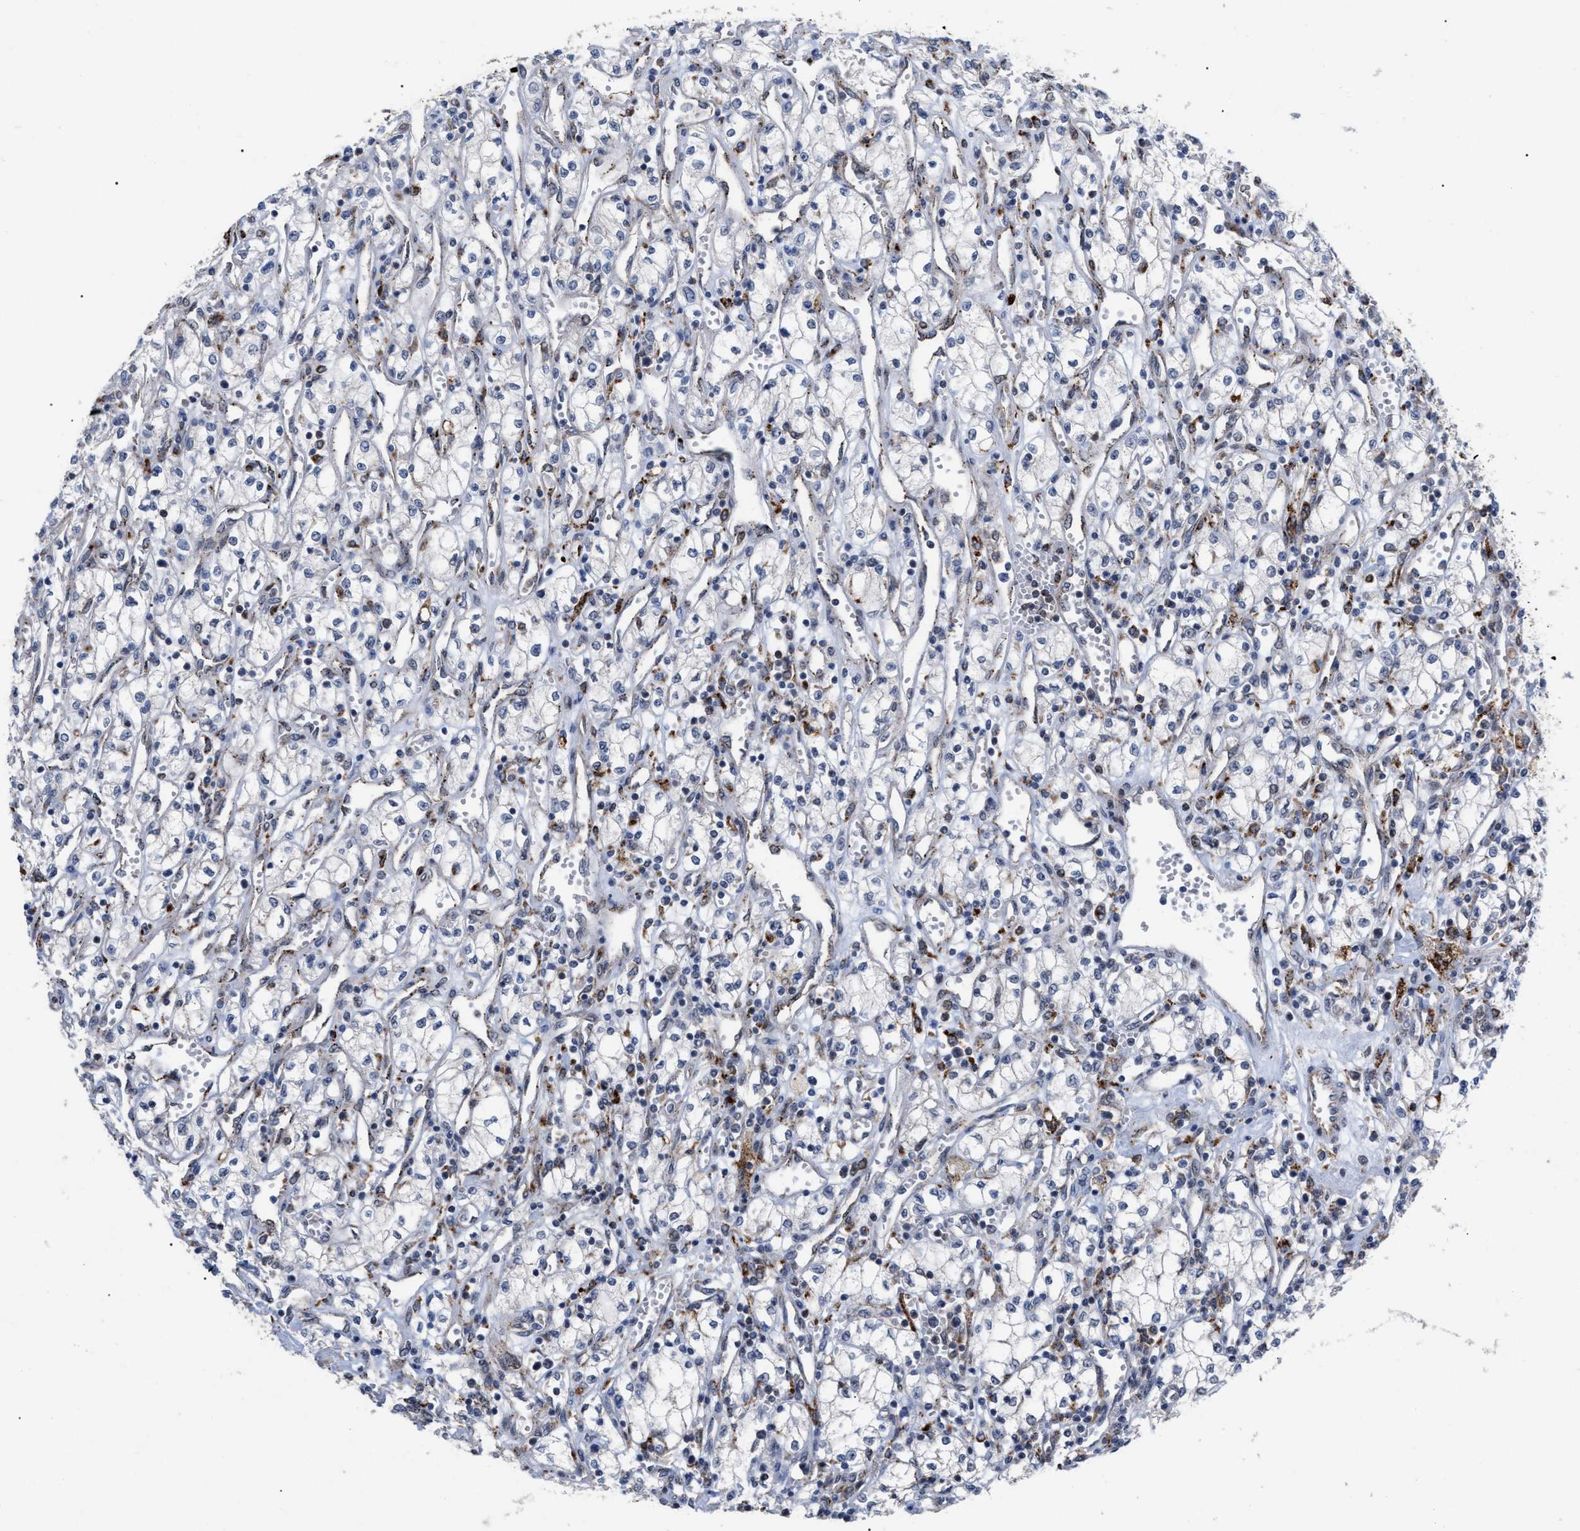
{"staining": {"intensity": "negative", "quantity": "none", "location": "none"}, "tissue": "renal cancer", "cell_type": "Tumor cells", "image_type": "cancer", "snomed": [{"axis": "morphology", "description": "Adenocarcinoma, NOS"}, {"axis": "topography", "description": "Kidney"}], "caption": "A photomicrograph of human renal cancer is negative for staining in tumor cells.", "gene": "UPF1", "patient": {"sex": "male", "age": 59}}